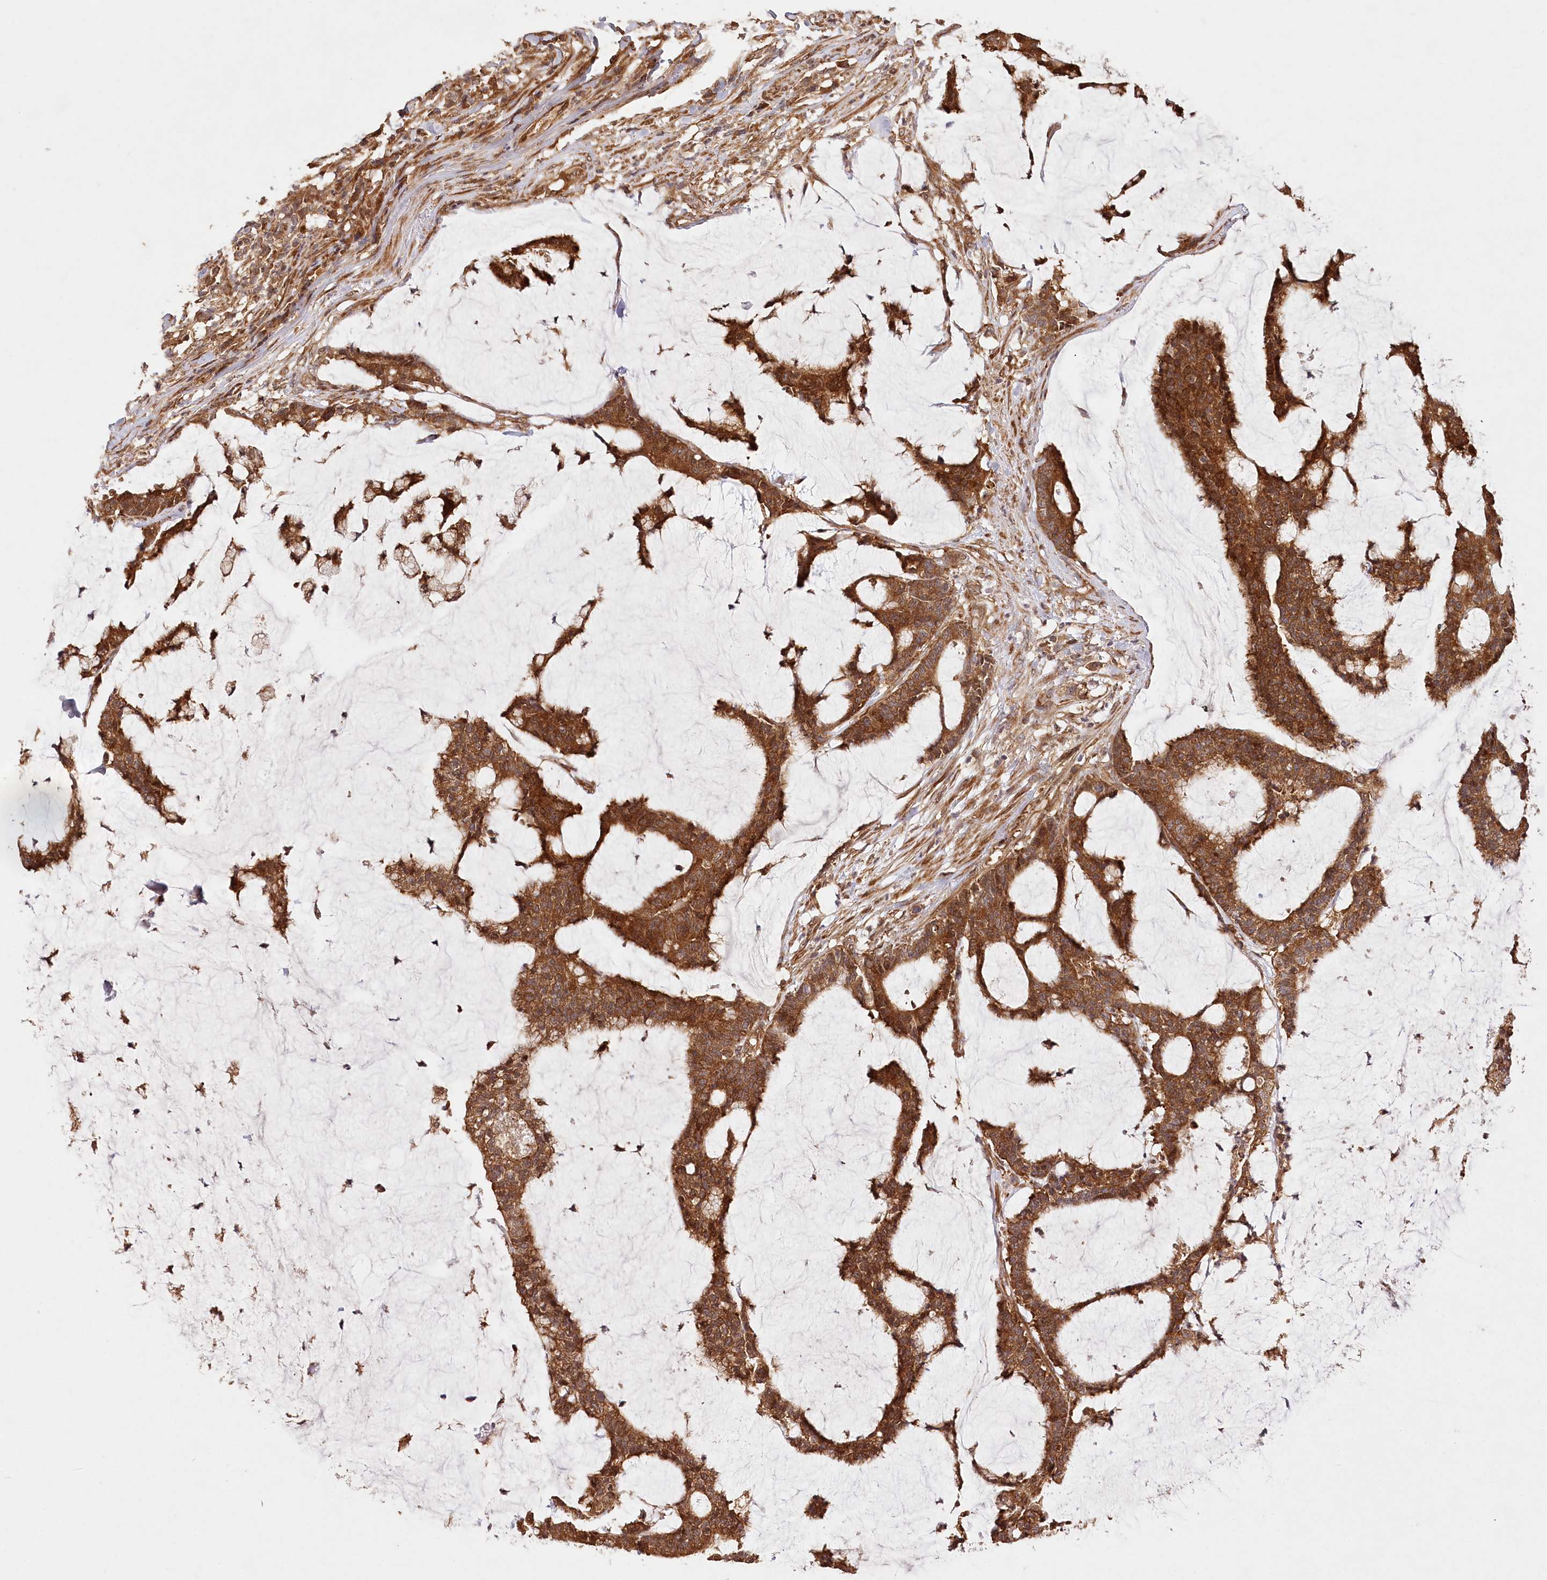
{"staining": {"intensity": "strong", "quantity": ">75%", "location": "cytoplasmic/membranous"}, "tissue": "colorectal cancer", "cell_type": "Tumor cells", "image_type": "cancer", "snomed": [{"axis": "morphology", "description": "Adenocarcinoma, NOS"}, {"axis": "topography", "description": "Colon"}], "caption": "Colorectal cancer (adenocarcinoma) was stained to show a protein in brown. There is high levels of strong cytoplasmic/membranous staining in approximately >75% of tumor cells.", "gene": "LSS", "patient": {"sex": "female", "age": 84}}